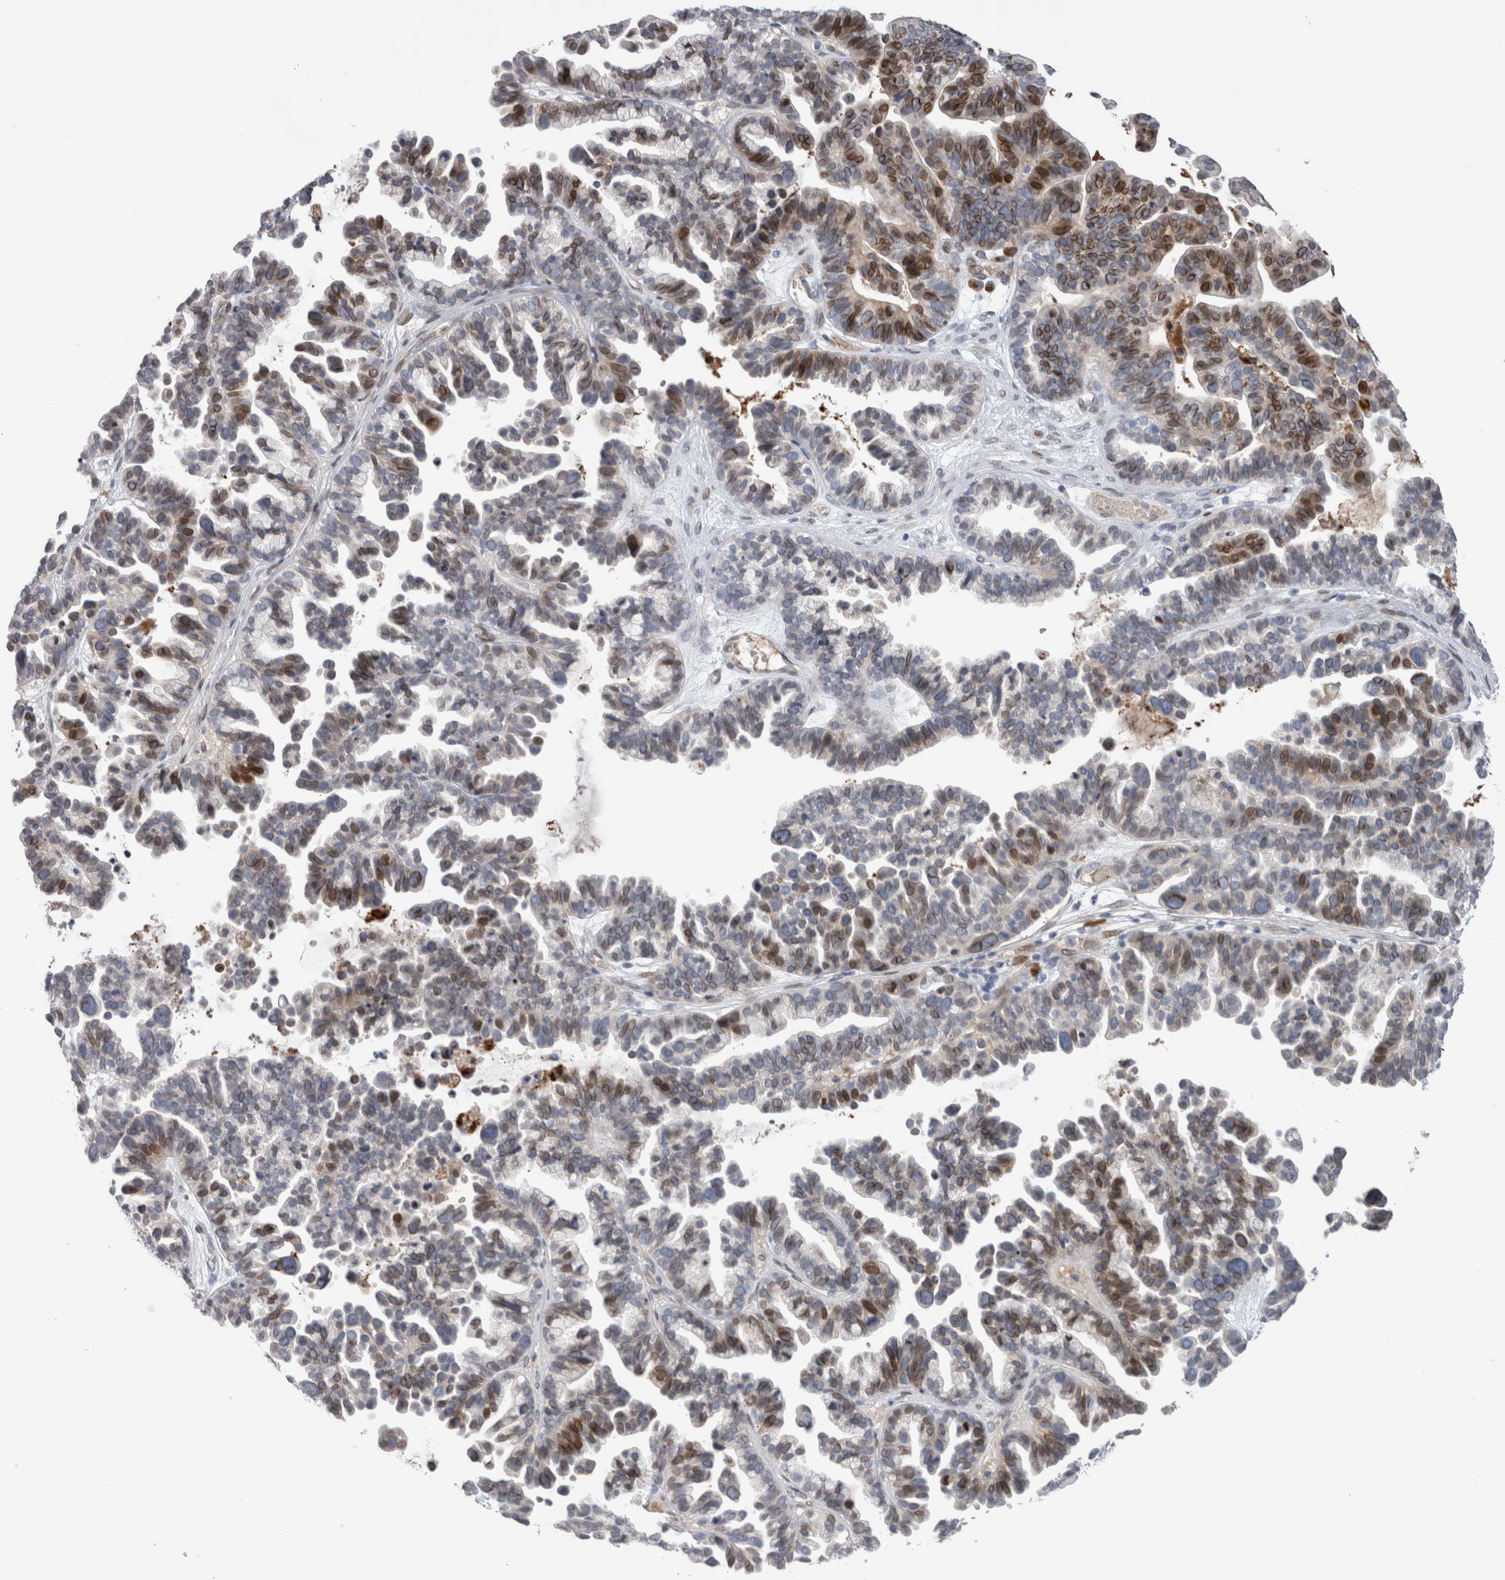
{"staining": {"intensity": "moderate", "quantity": "25%-75%", "location": "cytoplasmic/membranous,nuclear"}, "tissue": "ovarian cancer", "cell_type": "Tumor cells", "image_type": "cancer", "snomed": [{"axis": "morphology", "description": "Cystadenocarcinoma, serous, NOS"}, {"axis": "topography", "description": "Ovary"}], "caption": "A medium amount of moderate cytoplasmic/membranous and nuclear staining is seen in about 25%-75% of tumor cells in serous cystadenocarcinoma (ovarian) tissue. (Brightfield microscopy of DAB IHC at high magnification).", "gene": "DMTN", "patient": {"sex": "female", "age": 56}}